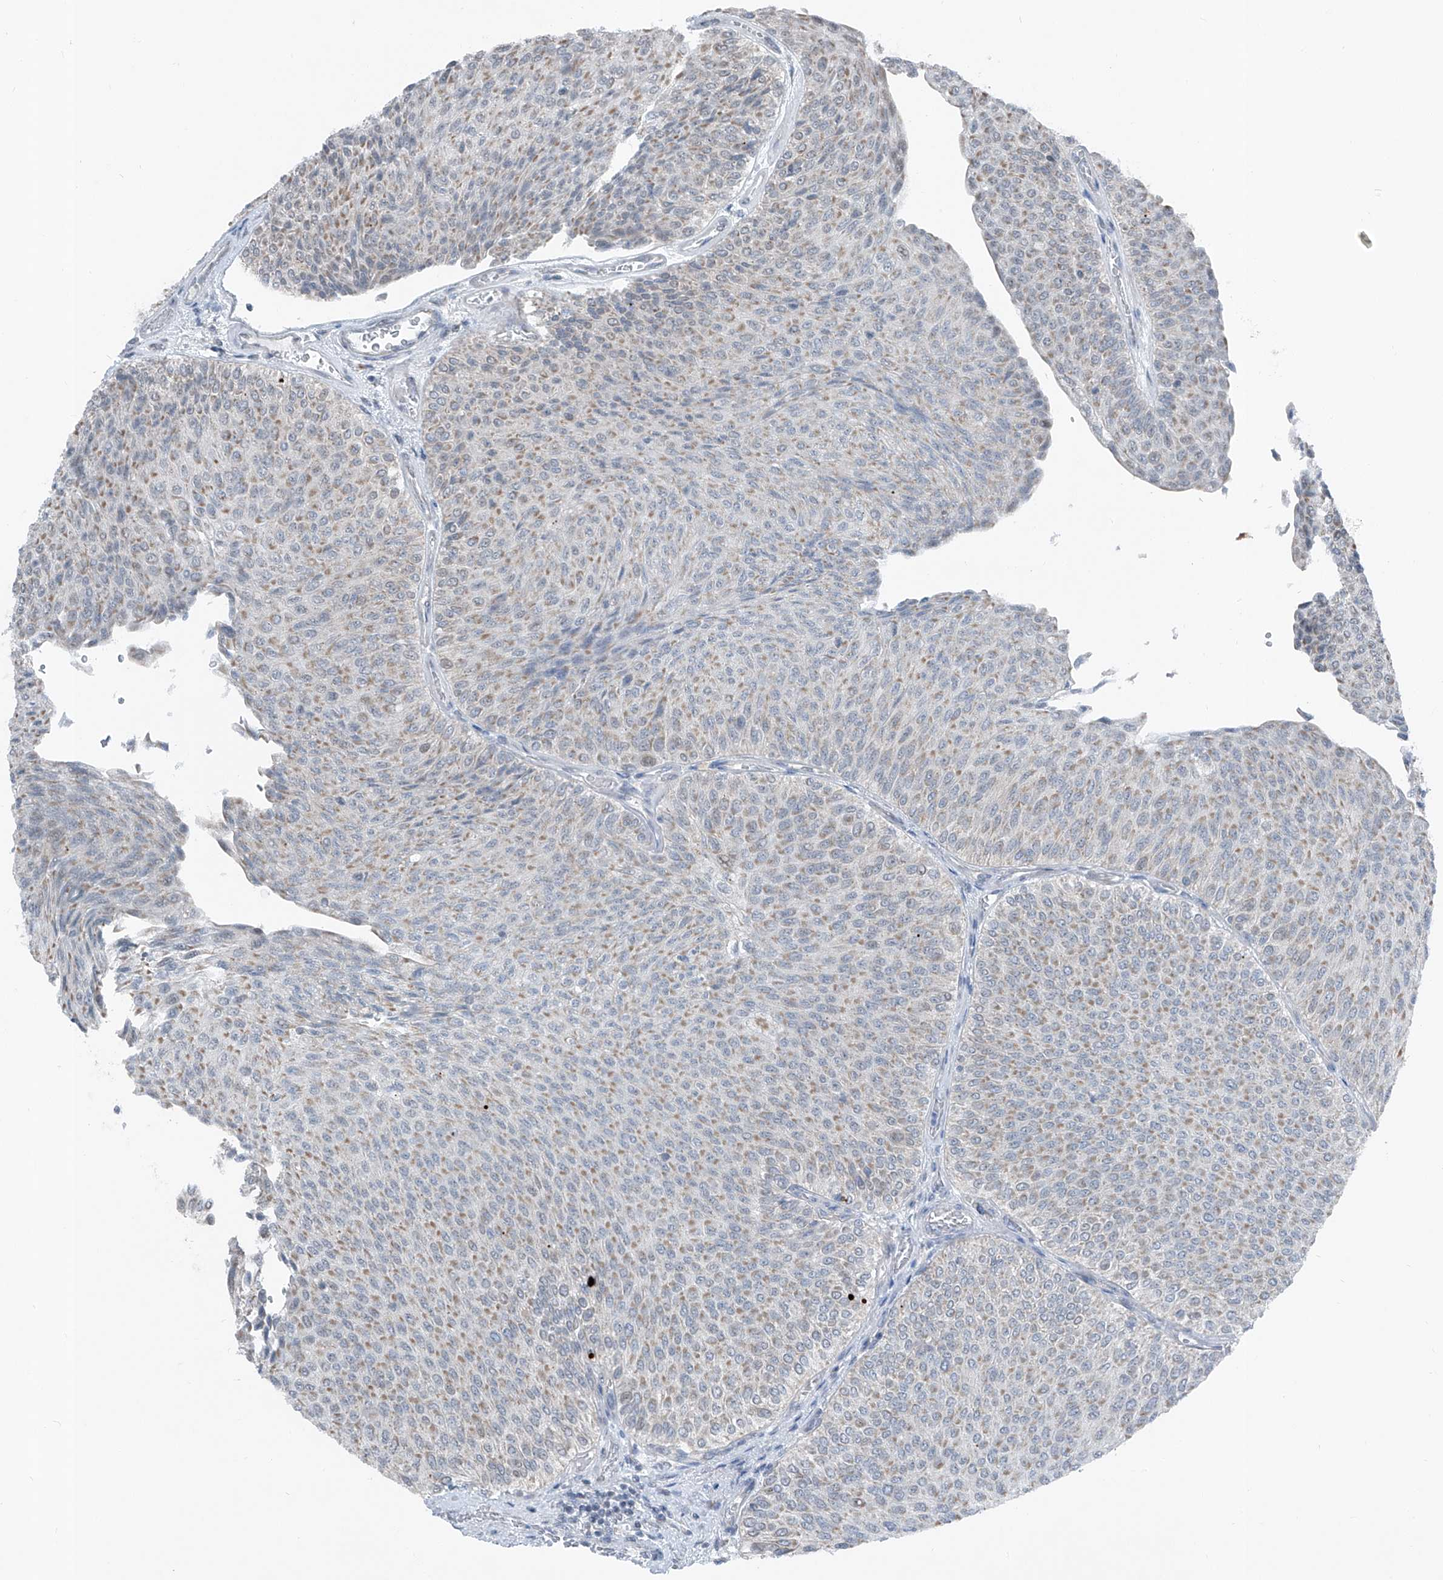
{"staining": {"intensity": "weak", "quantity": ">75%", "location": "cytoplasmic/membranous"}, "tissue": "urothelial cancer", "cell_type": "Tumor cells", "image_type": "cancer", "snomed": [{"axis": "morphology", "description": "Urothelial carcinoma, Low grade"}, {"axis": "topography", "description": "Urinary bladder"}], "caption": "DAB (3,3'-diaminobenzidine) immunohistochemical staining of urothelial cancer demonstrates weak cytoplasmic/membranous protein positivity in approximately >75% of tumor cells. (brown staining indicates protein expression, while blue staining denotes nuclei).", "gene": "DYRK1B", "patient": {"sex": "male", "age": 78}}